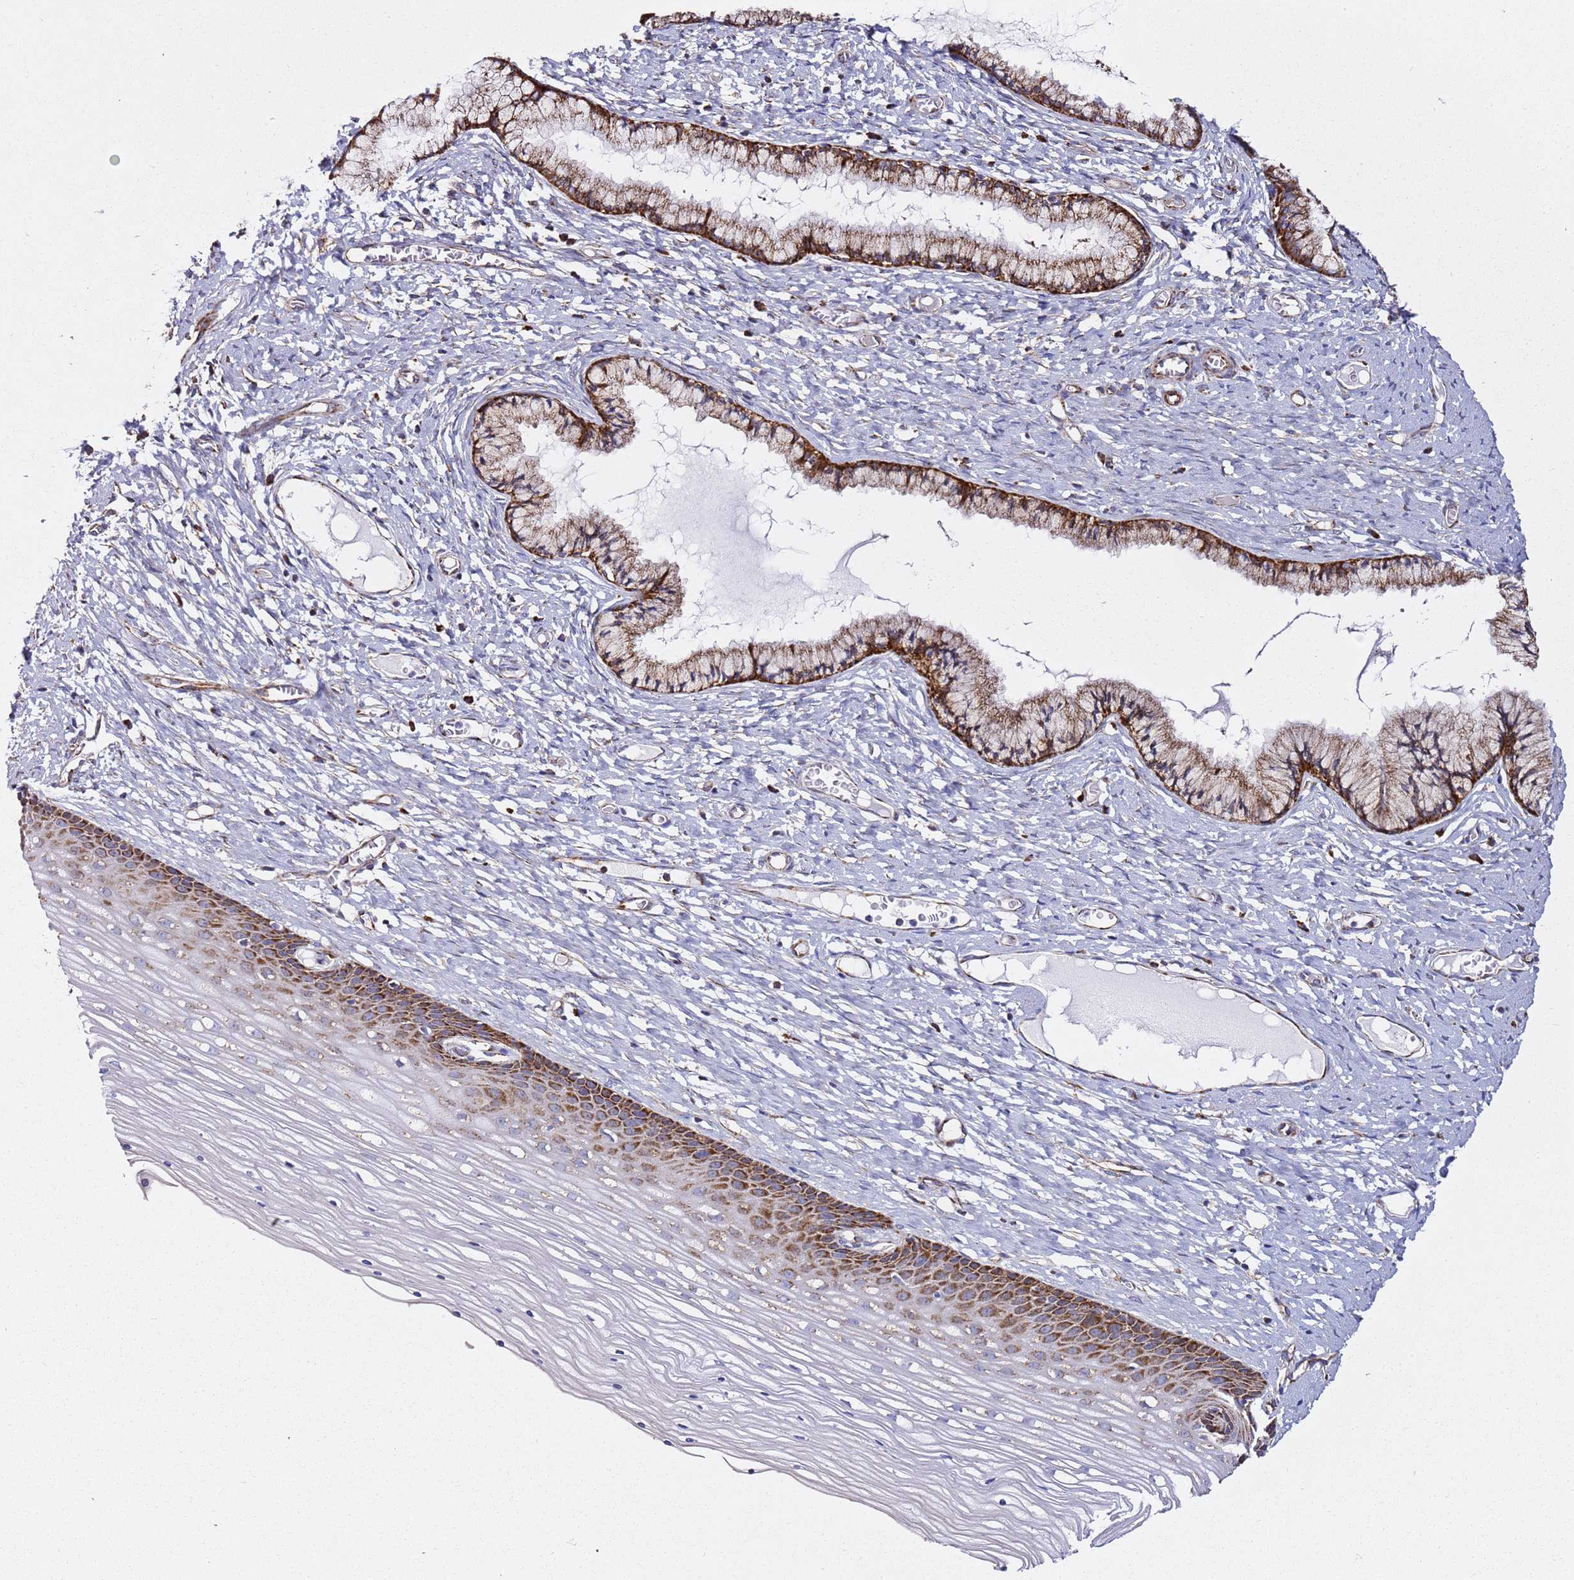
{"staining": {"intensity": "strong", "quantity": "25%-75%", "location": "cytoplasmic/membranous"}, "tissue": "cervix", "cell_type": "Glandular cells", "image_type": "normal", "snomed": [{"axis": "morphology", "description": "Normal tissue, NOS"}, {"axis": "topography", "description": "Cervix"}], "caption": "Glandular cells display high levels of strong cytoplasmic/membranous expression in about 25%-75% of cells in benign human cervix.", "gene": "NDUFA3", "patient": {"sex": "female", "age": 42}}